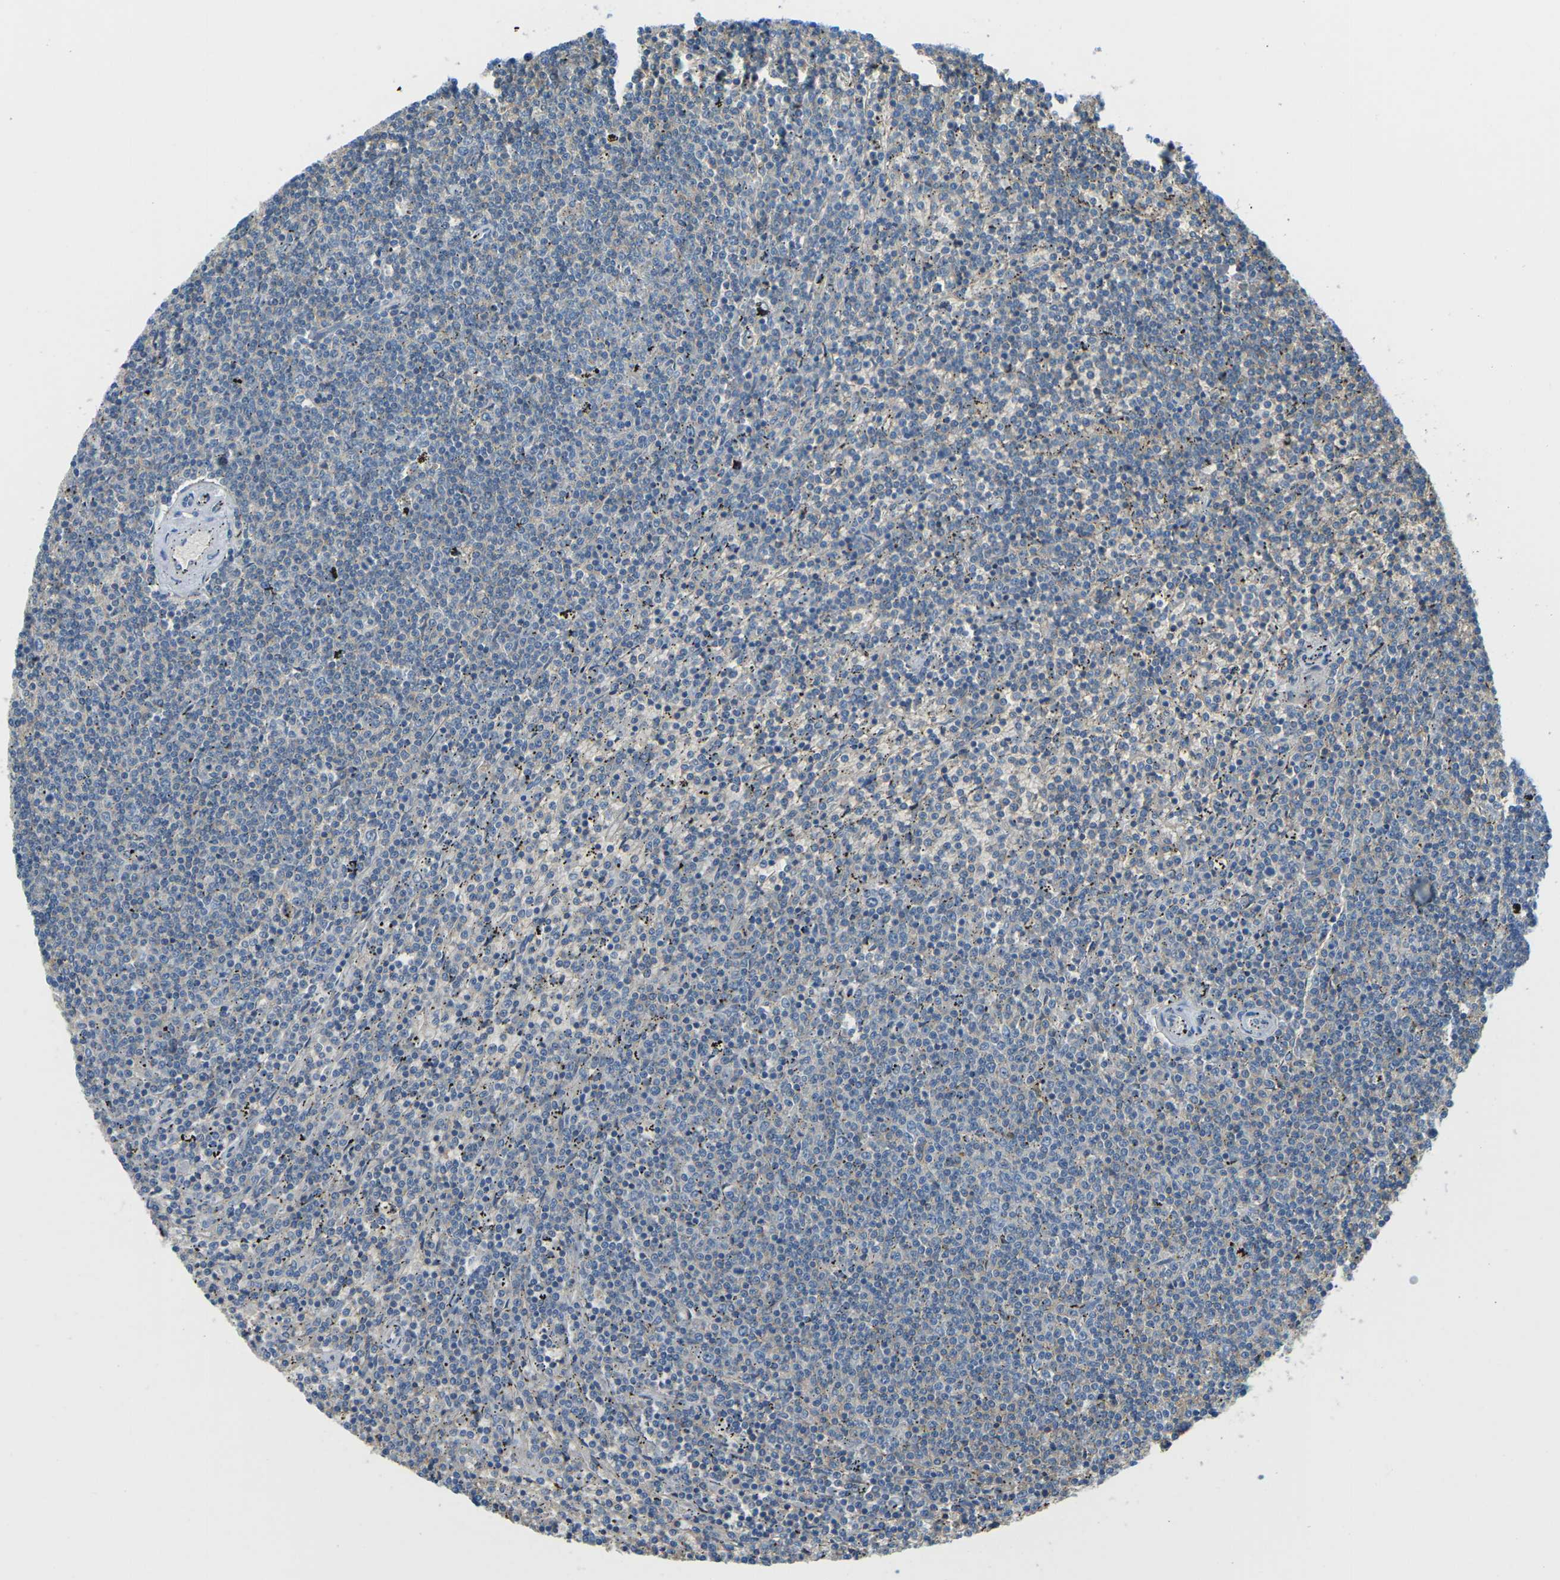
{"staining": {"intensity": "negative", "quantity": "none", "location": "none"}, "tissue": "lymphoma", "cell_type": "Tumor cells", "image_type": "cancer", "snomed": [{"axis": "morphology", "description": "Malignant lymphoma, non-Hodgkin's type, Low grade"}, {"axis": "topography", "description": "Spleen"}], "caption": "Human lymphoma stained for a protein using IHC exhibits no expression in tumor cells.", "gene": "CD47", "patient": {"sex": "female", "age": 50}}